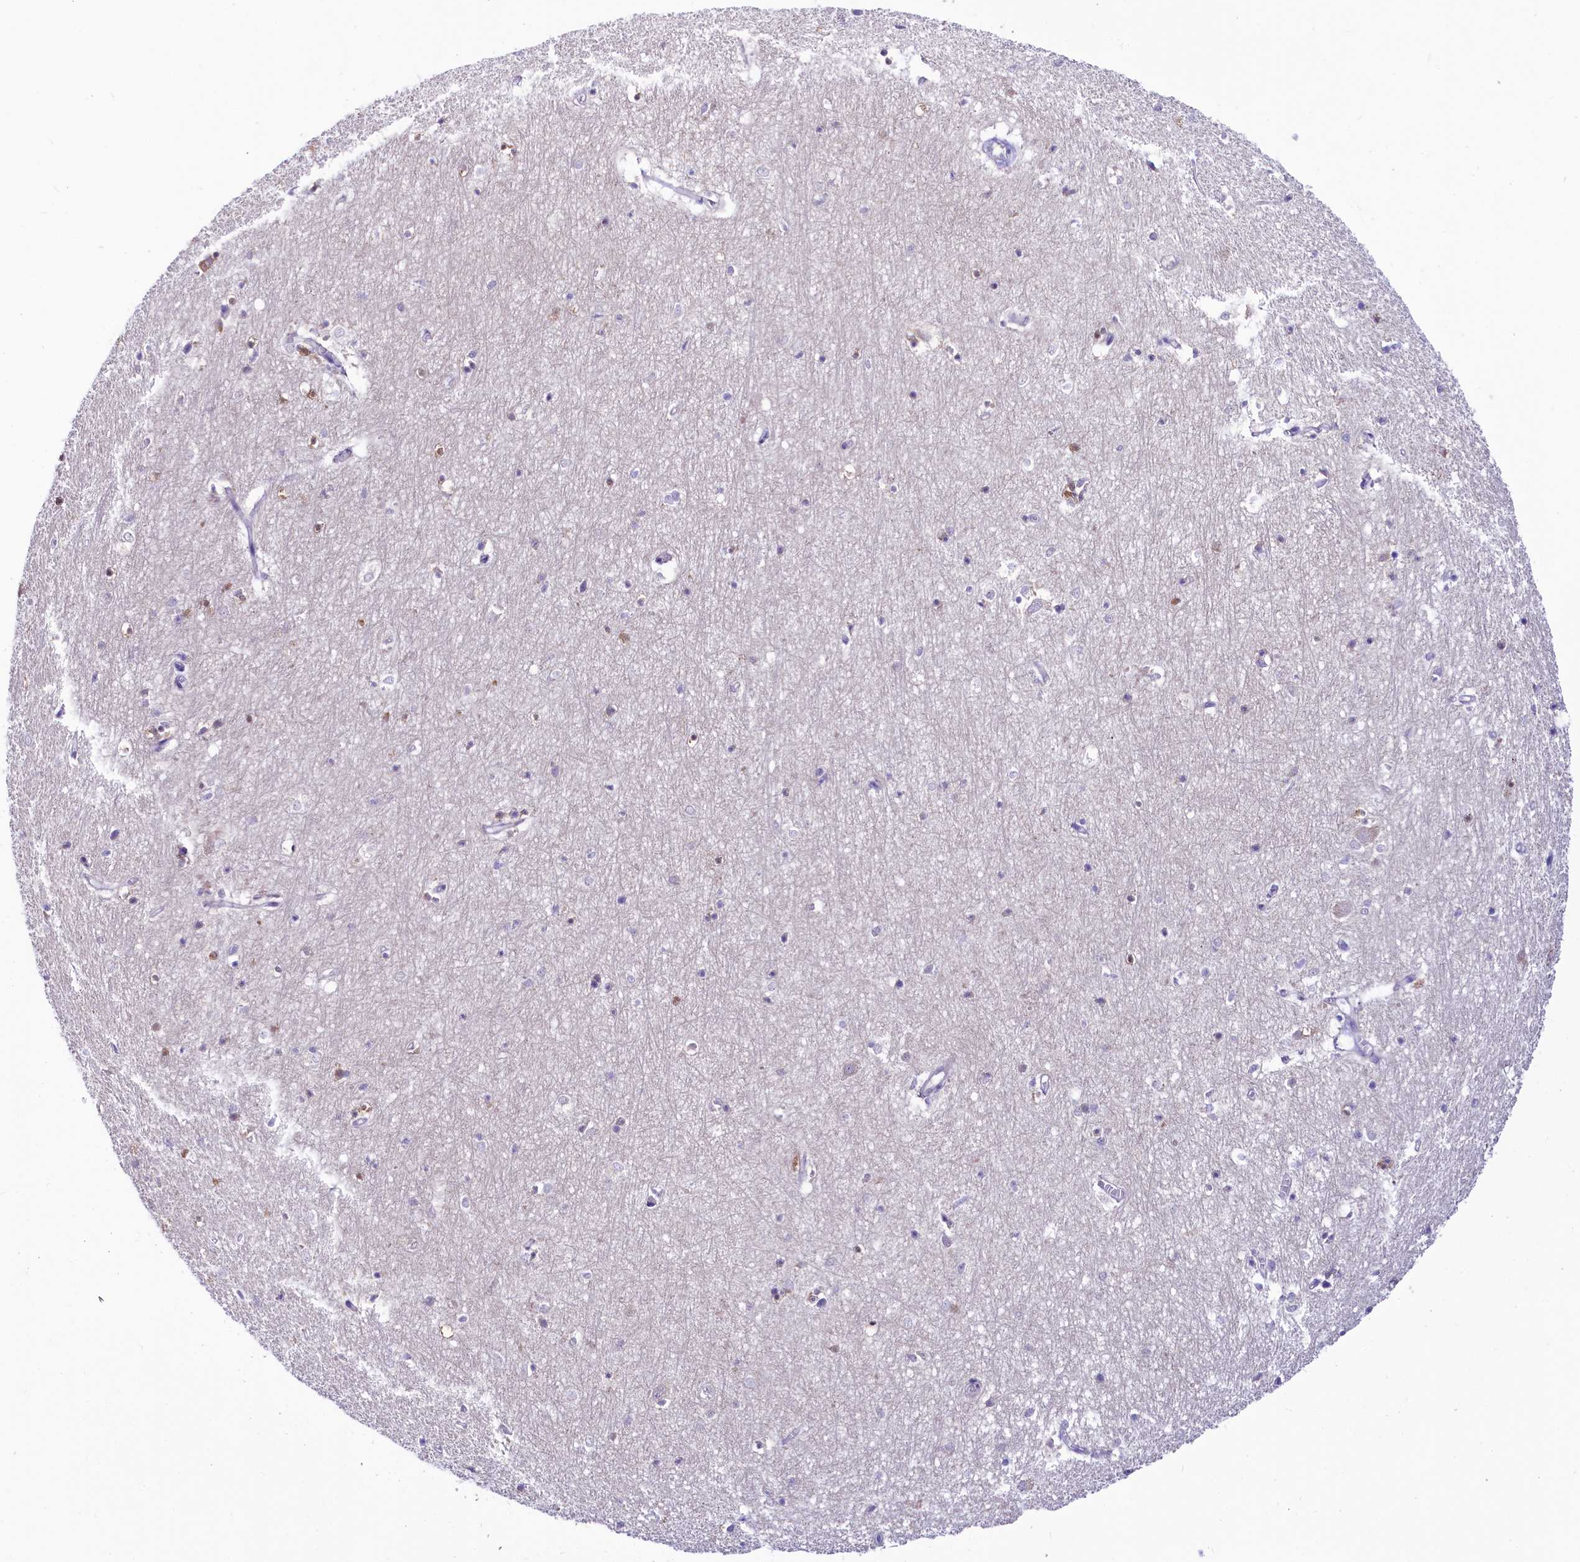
{"staining": {"intensity": "negative", "quantity": "none", "location": "none"}, "tissue": "hippocampus", "cell_type": "Glial cells", "image_type": "normal", "snomed": [{"axis": "morphology", "description": "Normal tissue, NOS"}, {"axis": "topography", "description": "Hippocampus"}], "caption": "Immunohistochemistry (IHC) image of normal hippocampus: hippocampus stained with DAB exhibits no significant protein expression in glial cells.", "gene": "ABHD5", "patient": {"sex": "female", "age": 64}}